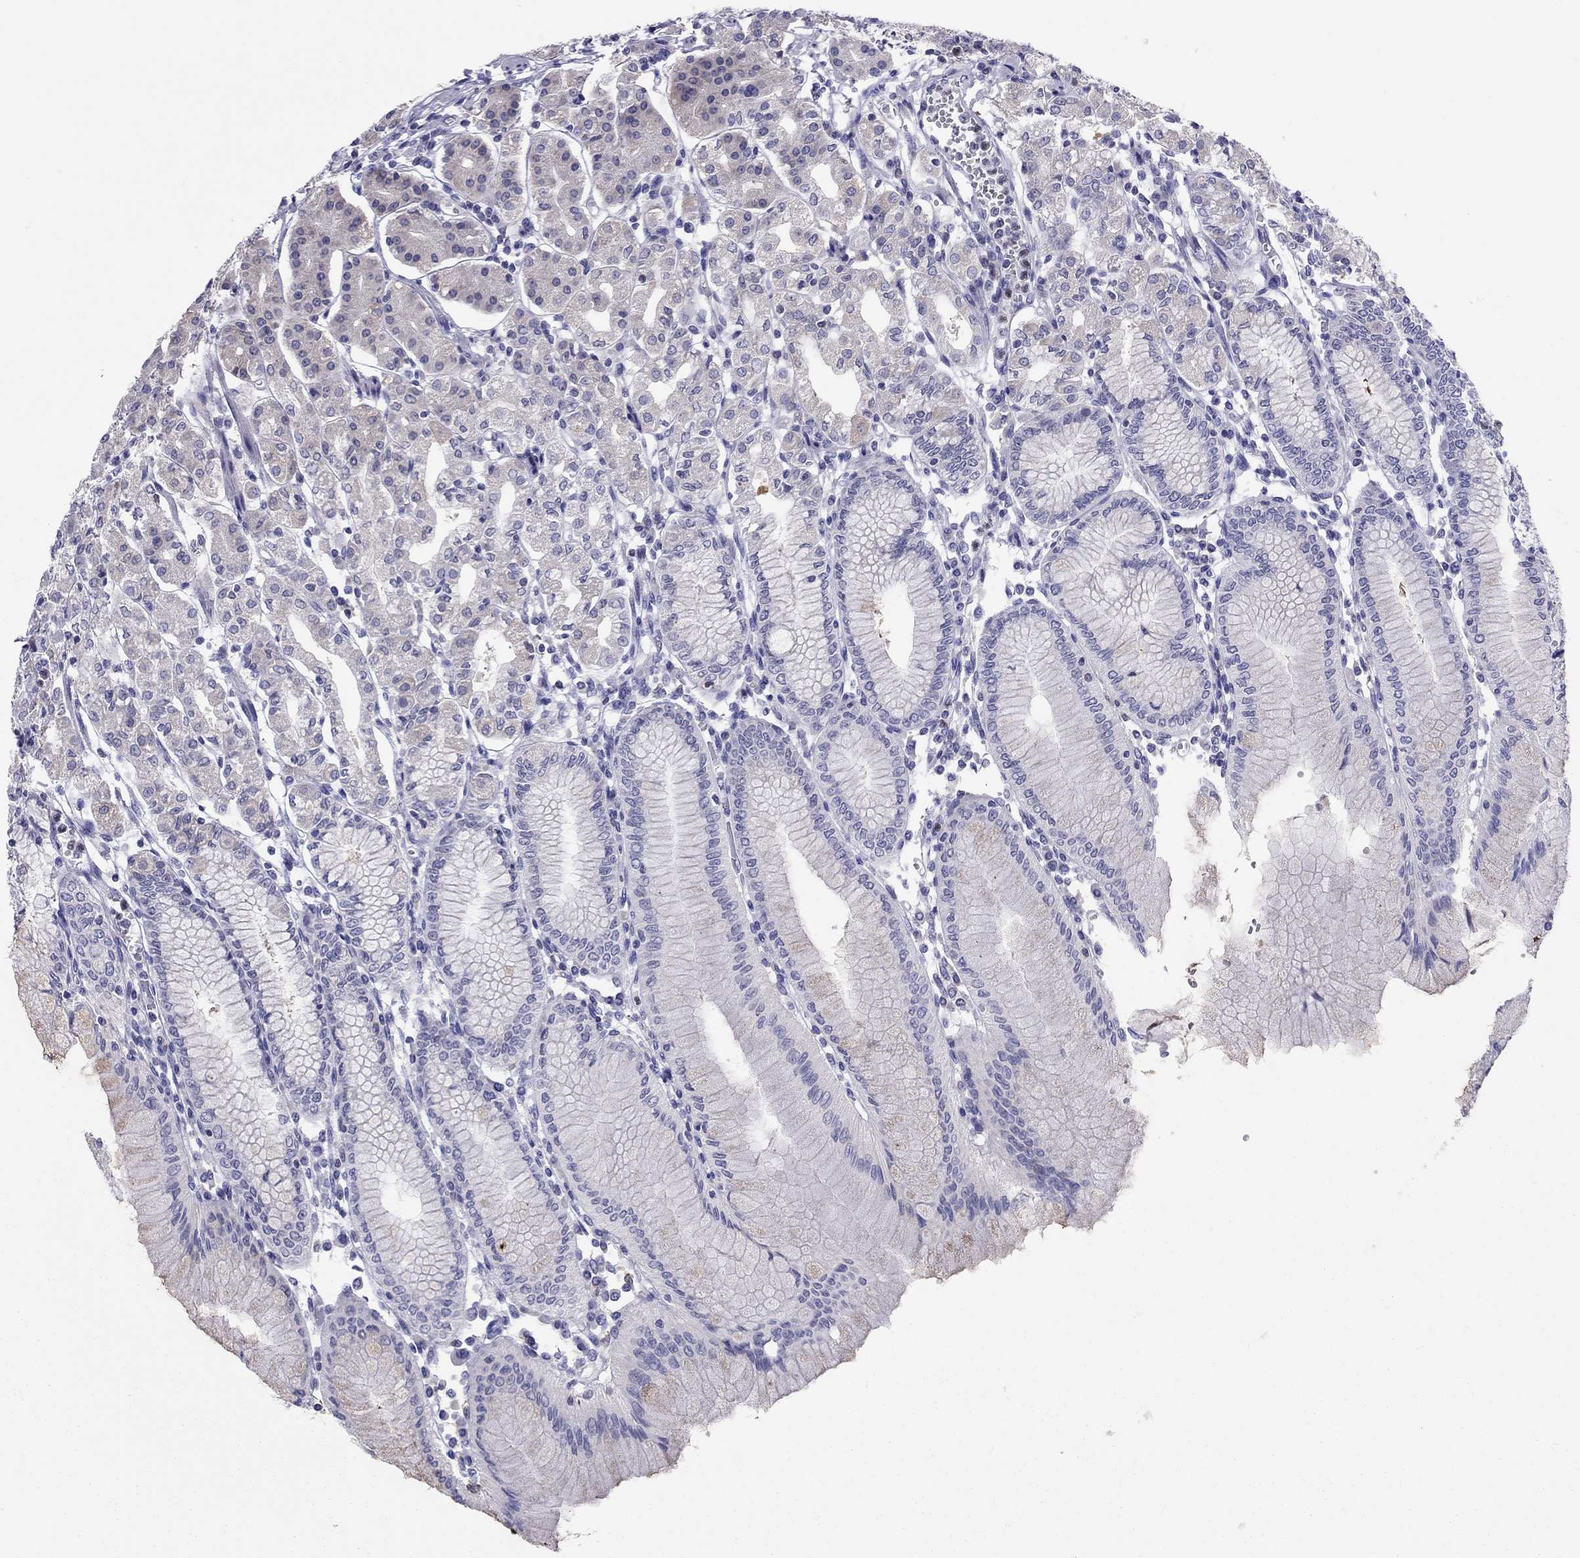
{"staining": {"intensity": "strong", "quantity": "<25%", "location": "cytoplasmic/membranous"}, "tissue": "stomach", "cell_type": "Glandular cells", "image_type": "normal", "snomed": [{"axis": "morphology", "description": "Normal tissue, NOS"}, {"axis": "topography", "description": "Skeletal muscle"}, {"axis": "topography", "description": "Stomach"}], "caption": "Glandular cells demonstrate strong cytoplasmic/membranous positivity in about <25% of cells in normal stomach.", "gene": "SLC46A2", "patient": {"sex": "female", "age": 57}}